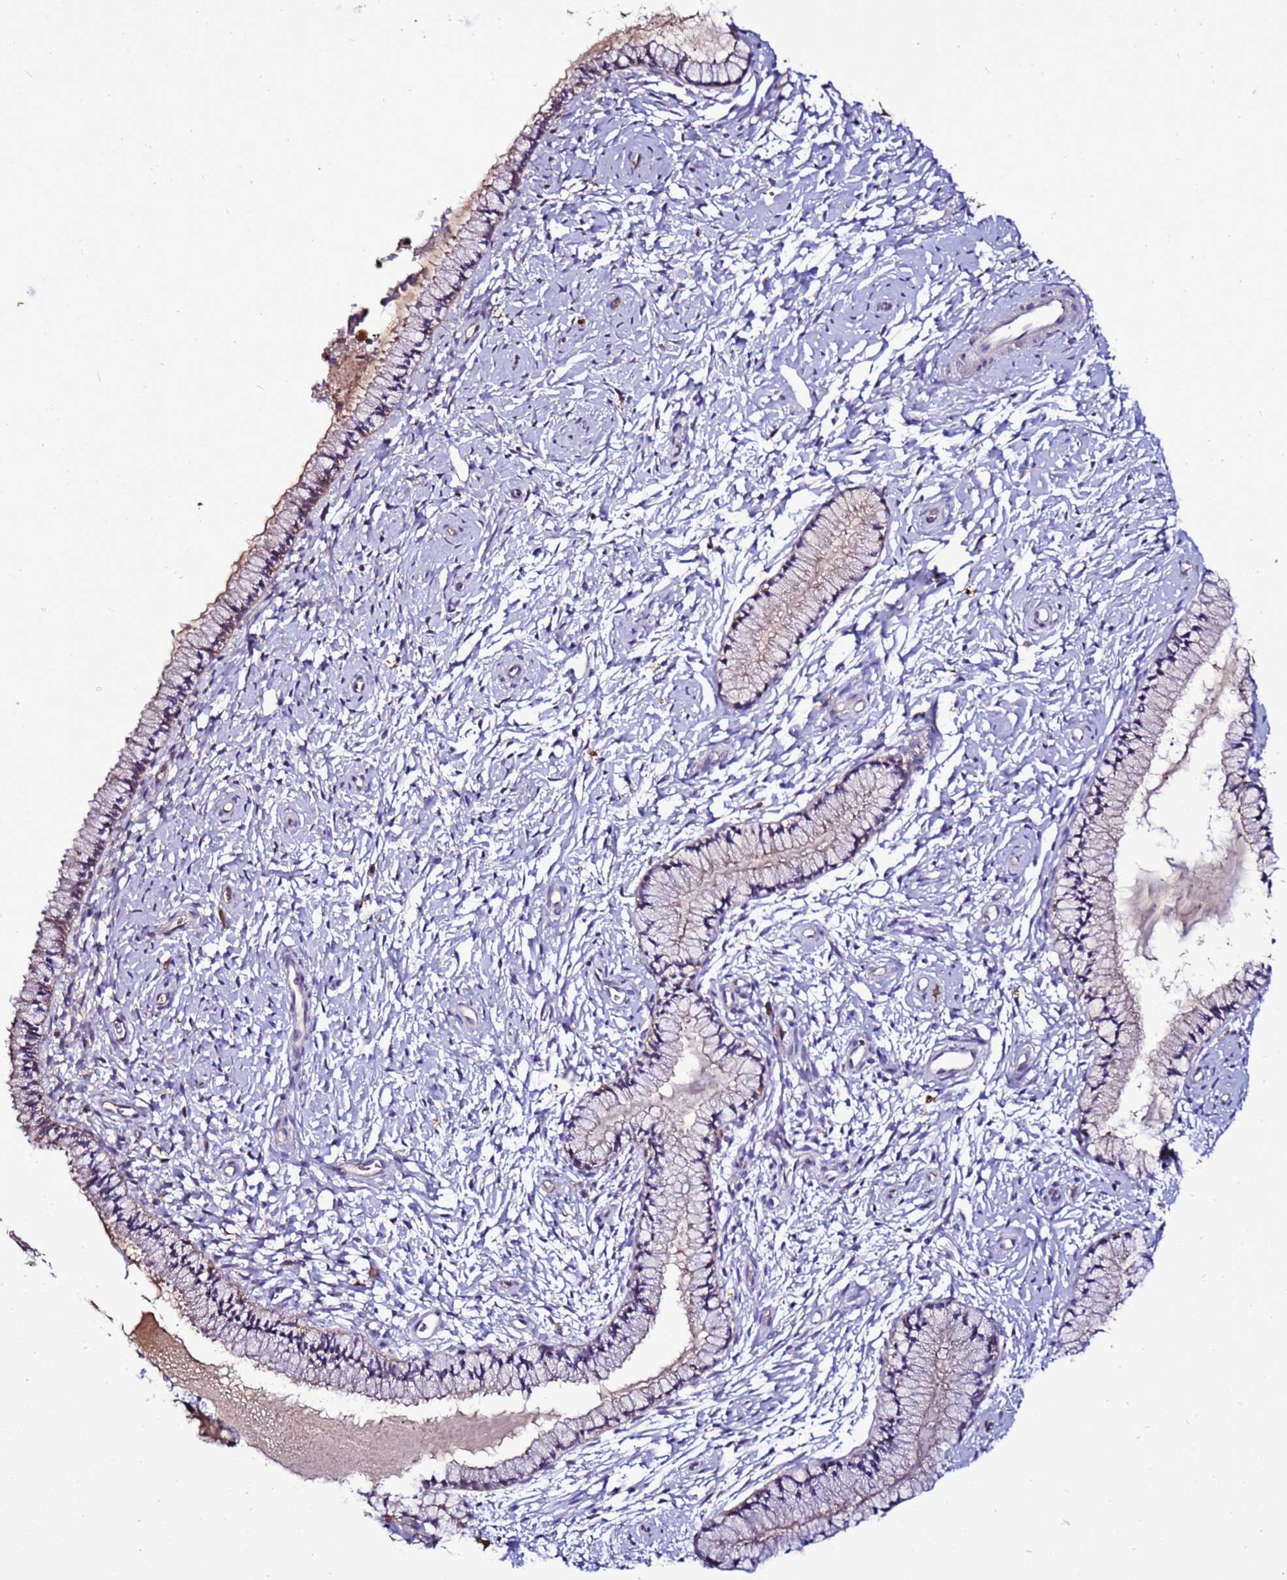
{"staining": {"intensity": "weak", "quantity": "25%-75%", "location": "cytoplasmic/membranous"}, "tissue": "cervix", "cell_type": "Glandular cells", "image_type": "normal", "snomed": [{"axis": "morphology", "description": "Normal tissue, NOS"}, {"axis": "topography", "description": "Cervix"}], "caption": "Immunohistochemistry (IHC) of benign human cervix reveals low levels of weak cytoplasmic/membranous expression in approximately 25%-75% of glandular cells.", "gene": "ANTKMT", "patient": {"sex": "female", "age": 33}}